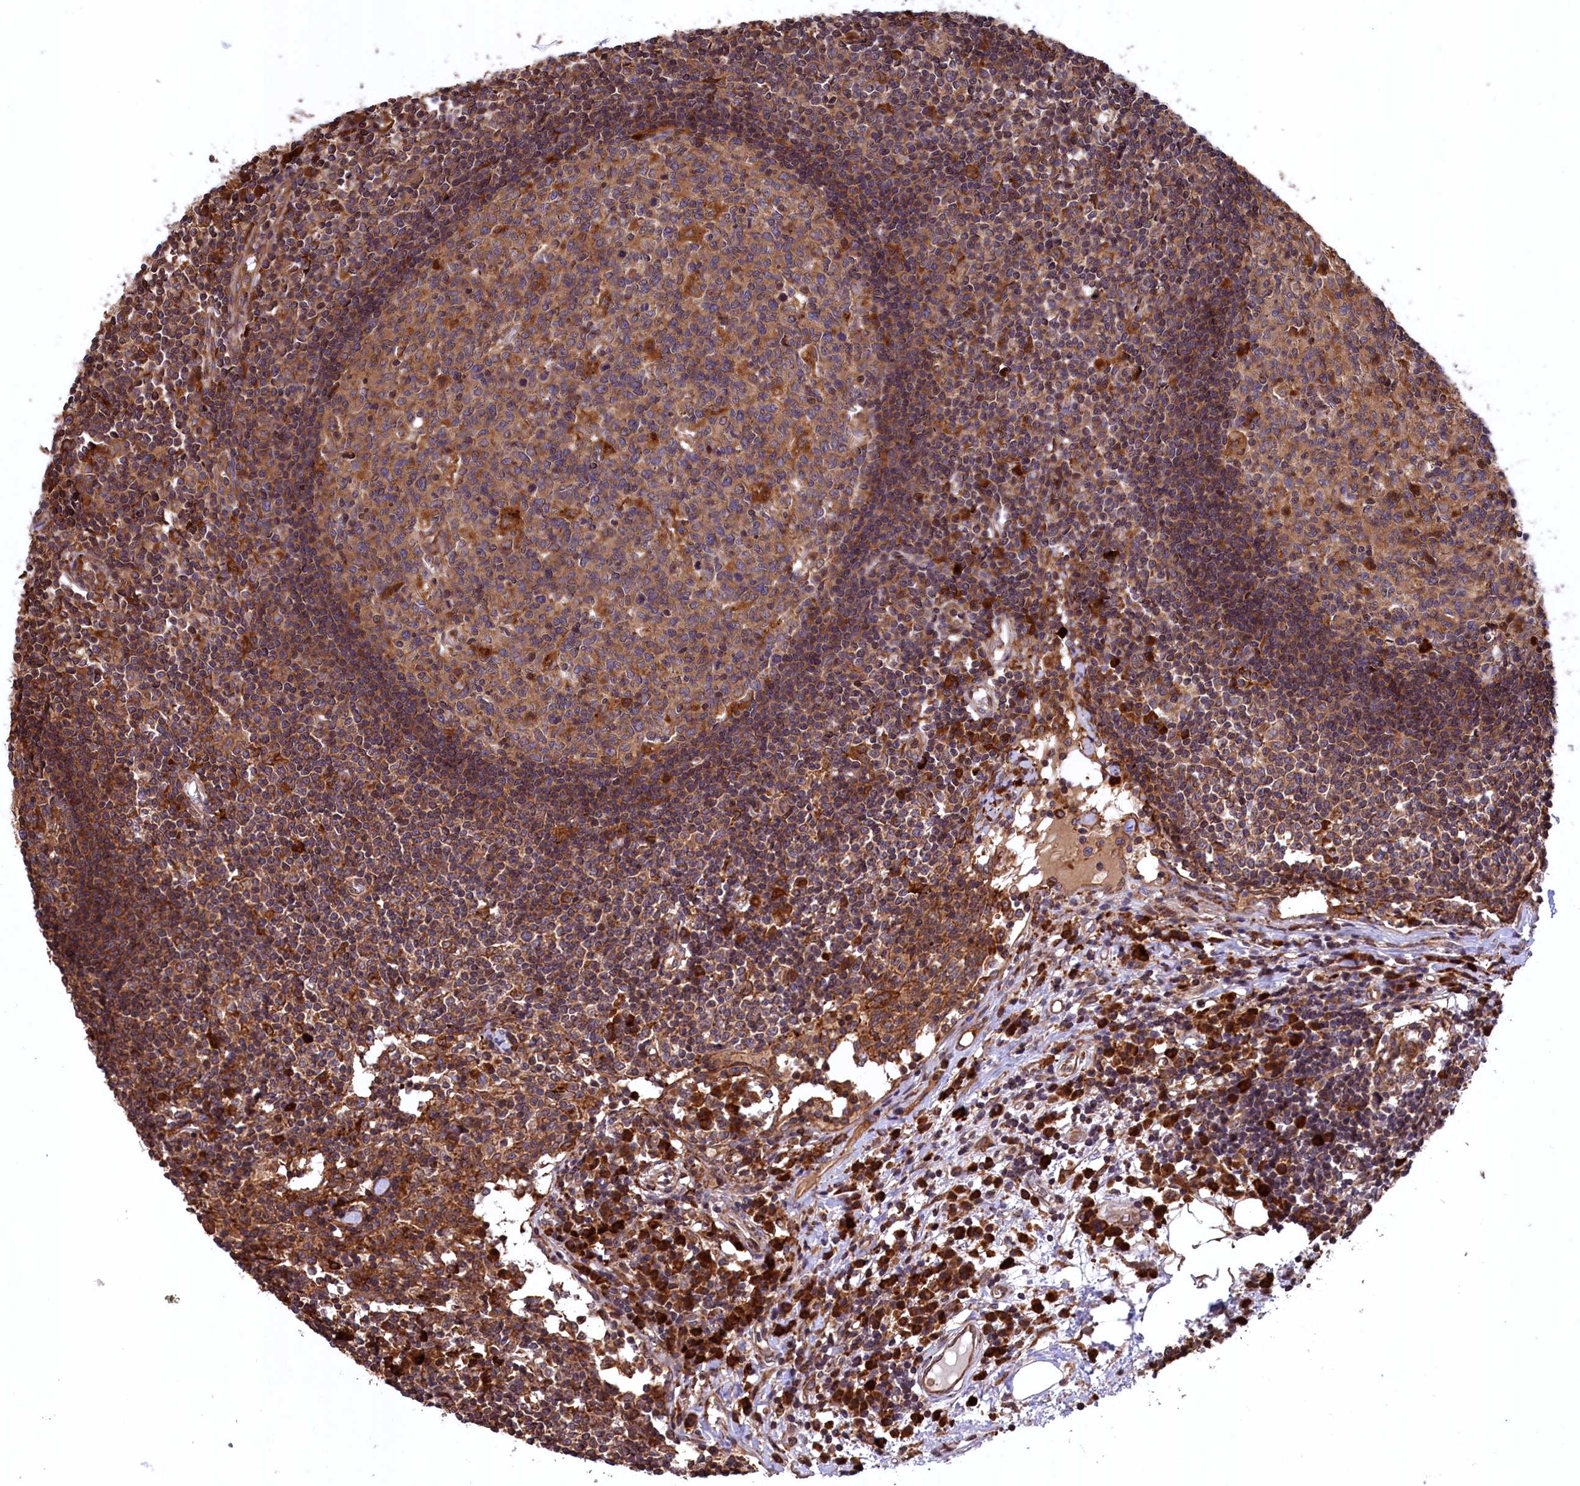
{"staining": {"intensity": "moderate", "quantity": "25%-75%", "location": "cytoplasmic/membranous"}, "tissue": "lymph node", "cell_type": "Germinal center cells", "image_type": "normal", "snomed": [{"axis": "morphology", "description": "Normal tissue, NOS"}, {"axis": "topography", "description": "Lymph node"}], "caption": "Germinal center cells demonstrate moderate cytoplasmic/membranous expression in approximately 25%-75% of cells in normal lymph node. Nuclei are stained in blue.", "gene": "PLA2G4C", "patient": {"sex": "female", "age": 55}}